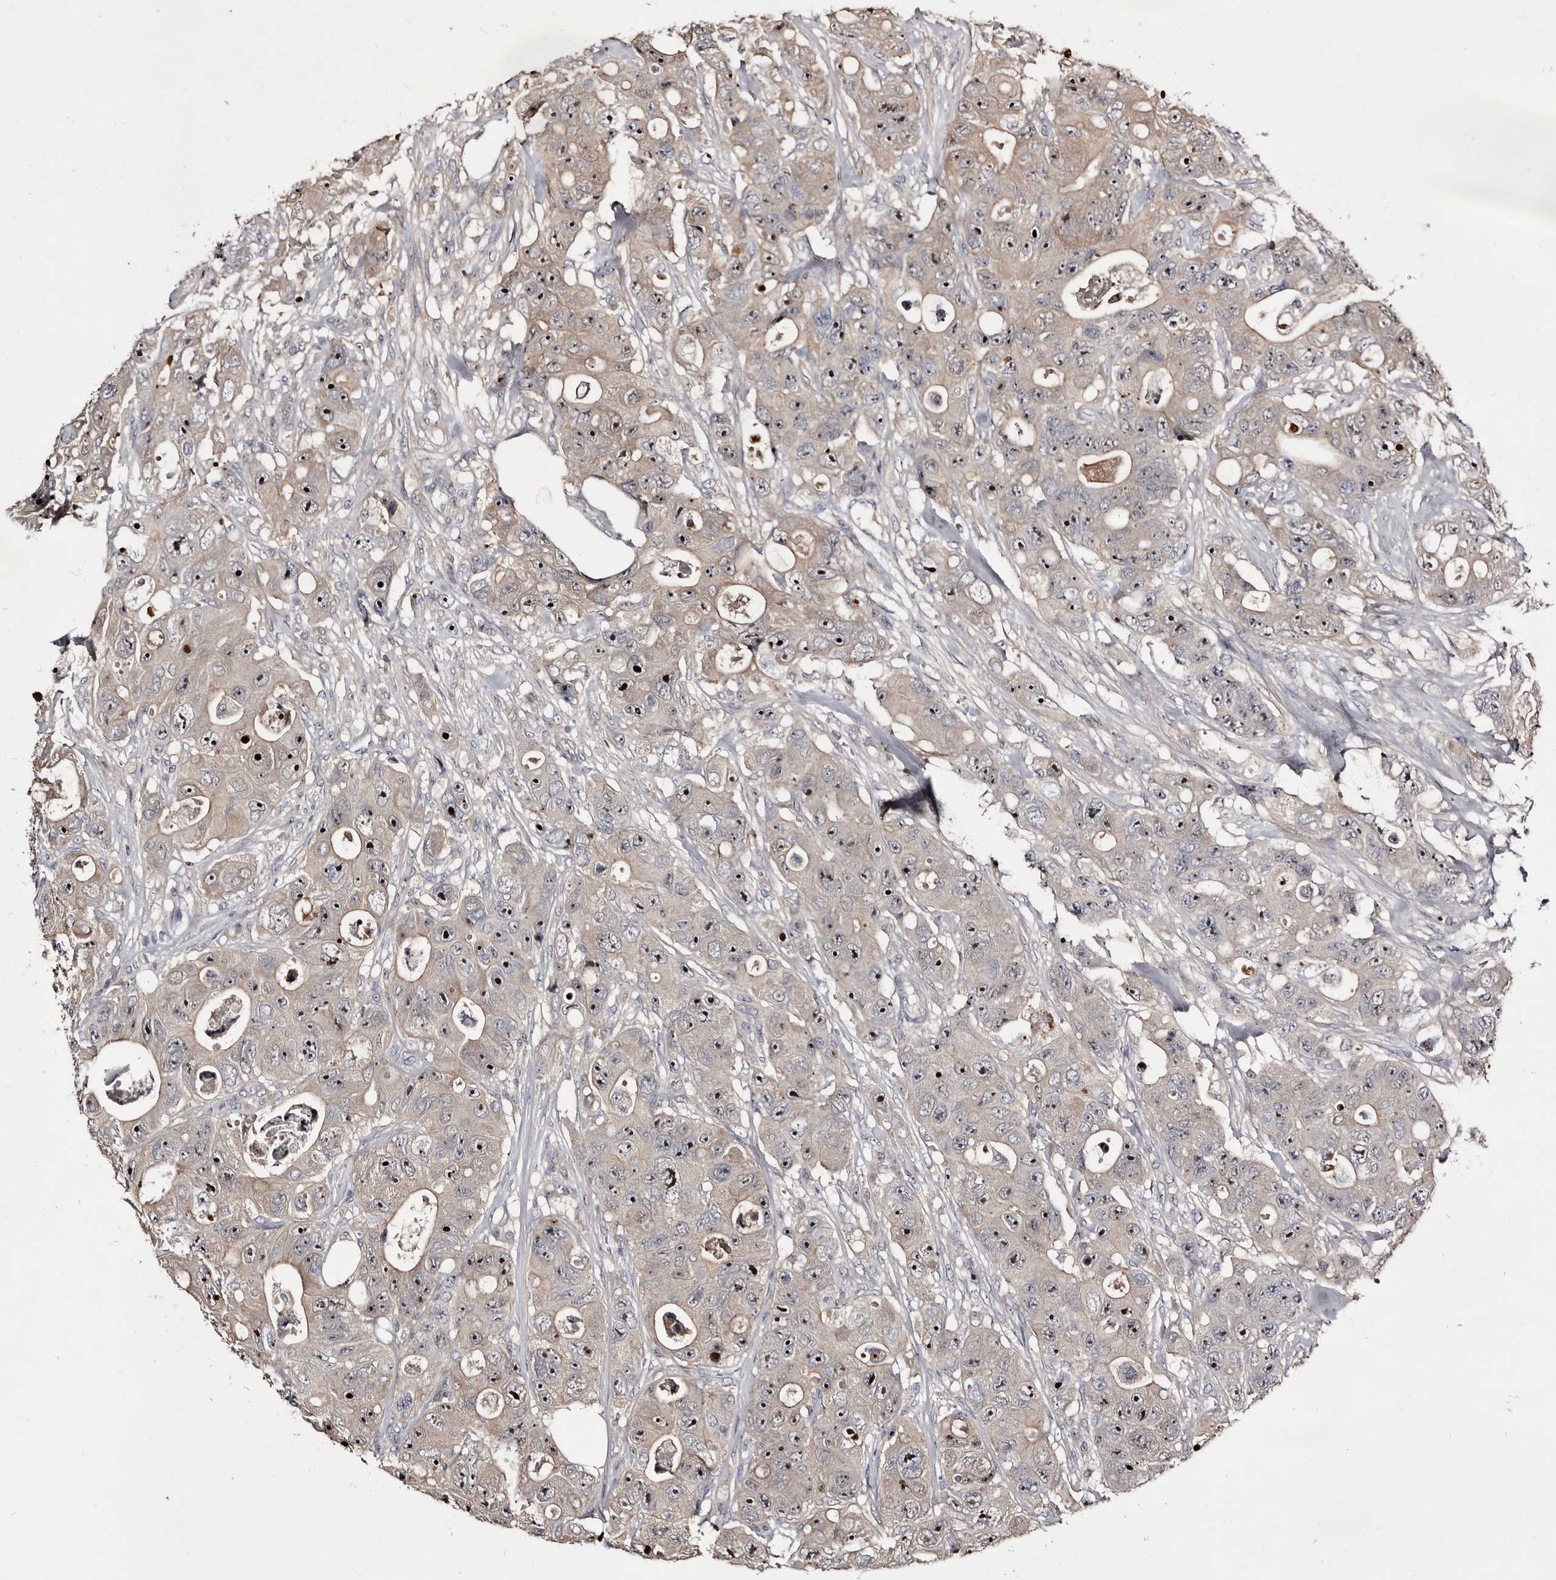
{"staining": {"intensity": "moderate", "quantity": "25%-75%", "location": "nuclear"}, "tissue": "colorectal cancer", "cell_type": "Tumor cells", "image_type": "cancer", "snomed": [{"axis": "morphology", "description": "Adenocarcinoma, NOS"}, {"axis": "topography", "description": "Colon"}], "caption": "IHC of human colorectal adenocarcinoma exhibits medium levels of moderate nuclear positivity in about 25%-75% of tumor cells.", "gene": "TTC39A", "patient": {"sex": "female", "age": 46}}